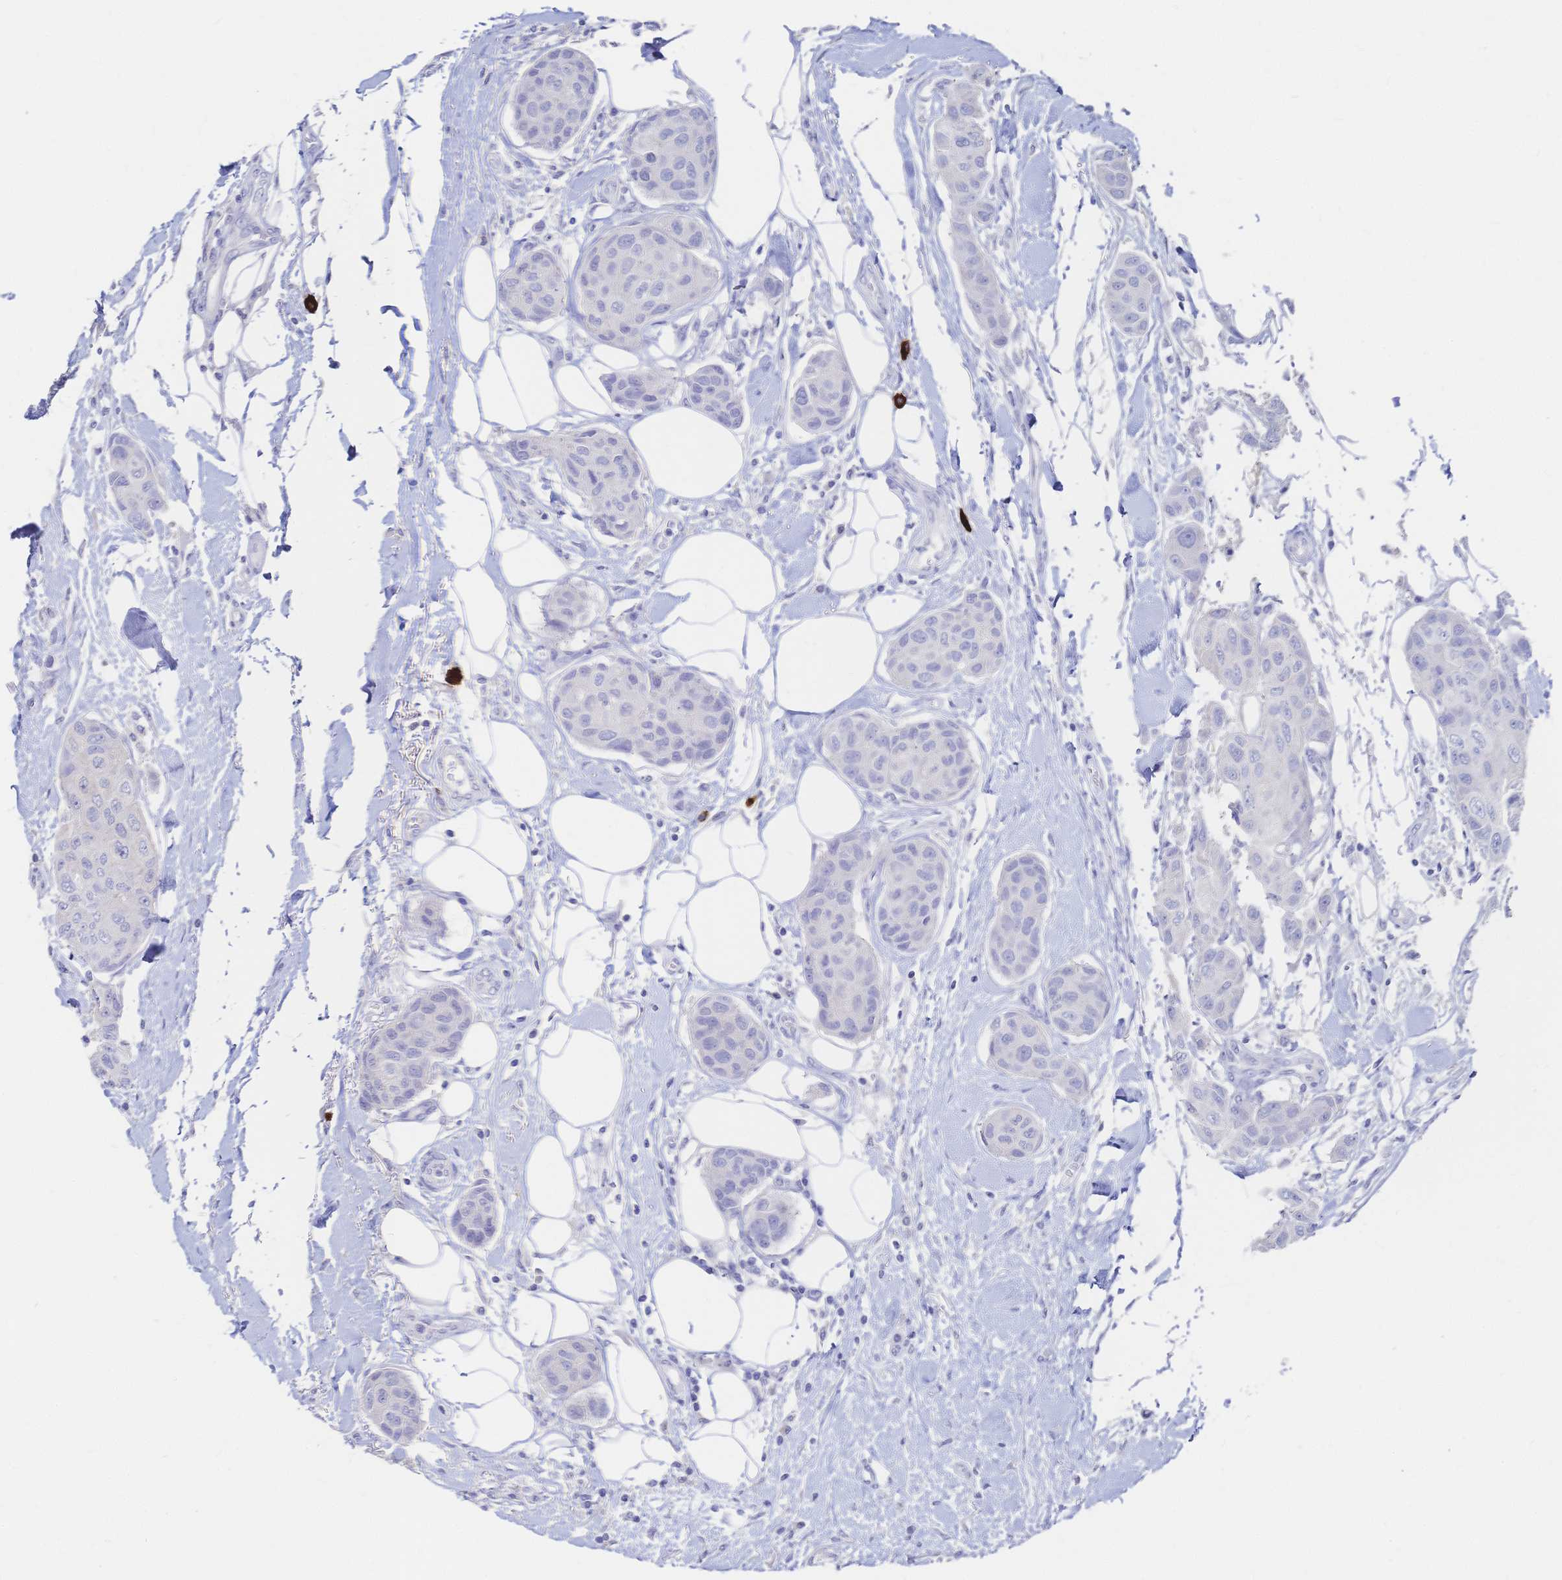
{"staining": {"intensity": "negative", "quantity": "none", "location": "none"}, "tissue": "breast cancer", "cell_type": "Tumor cells", "image_type": "cancer", "snomed": [{"axis": "morphology", "description": "Duct carcinoma"}, {"axis": "topography", "description": "Breast"}, {"axis": "topography", "description": "Lymph node"}], "caption": "DAB (3,3'-diaminobenzidine) immunohistochemical staining of breast invasive ductal carcinoma shows no significant positivity in tumor cells.", "gene": "IL2RB", "patient": {"sex": "female", "age": 80}}